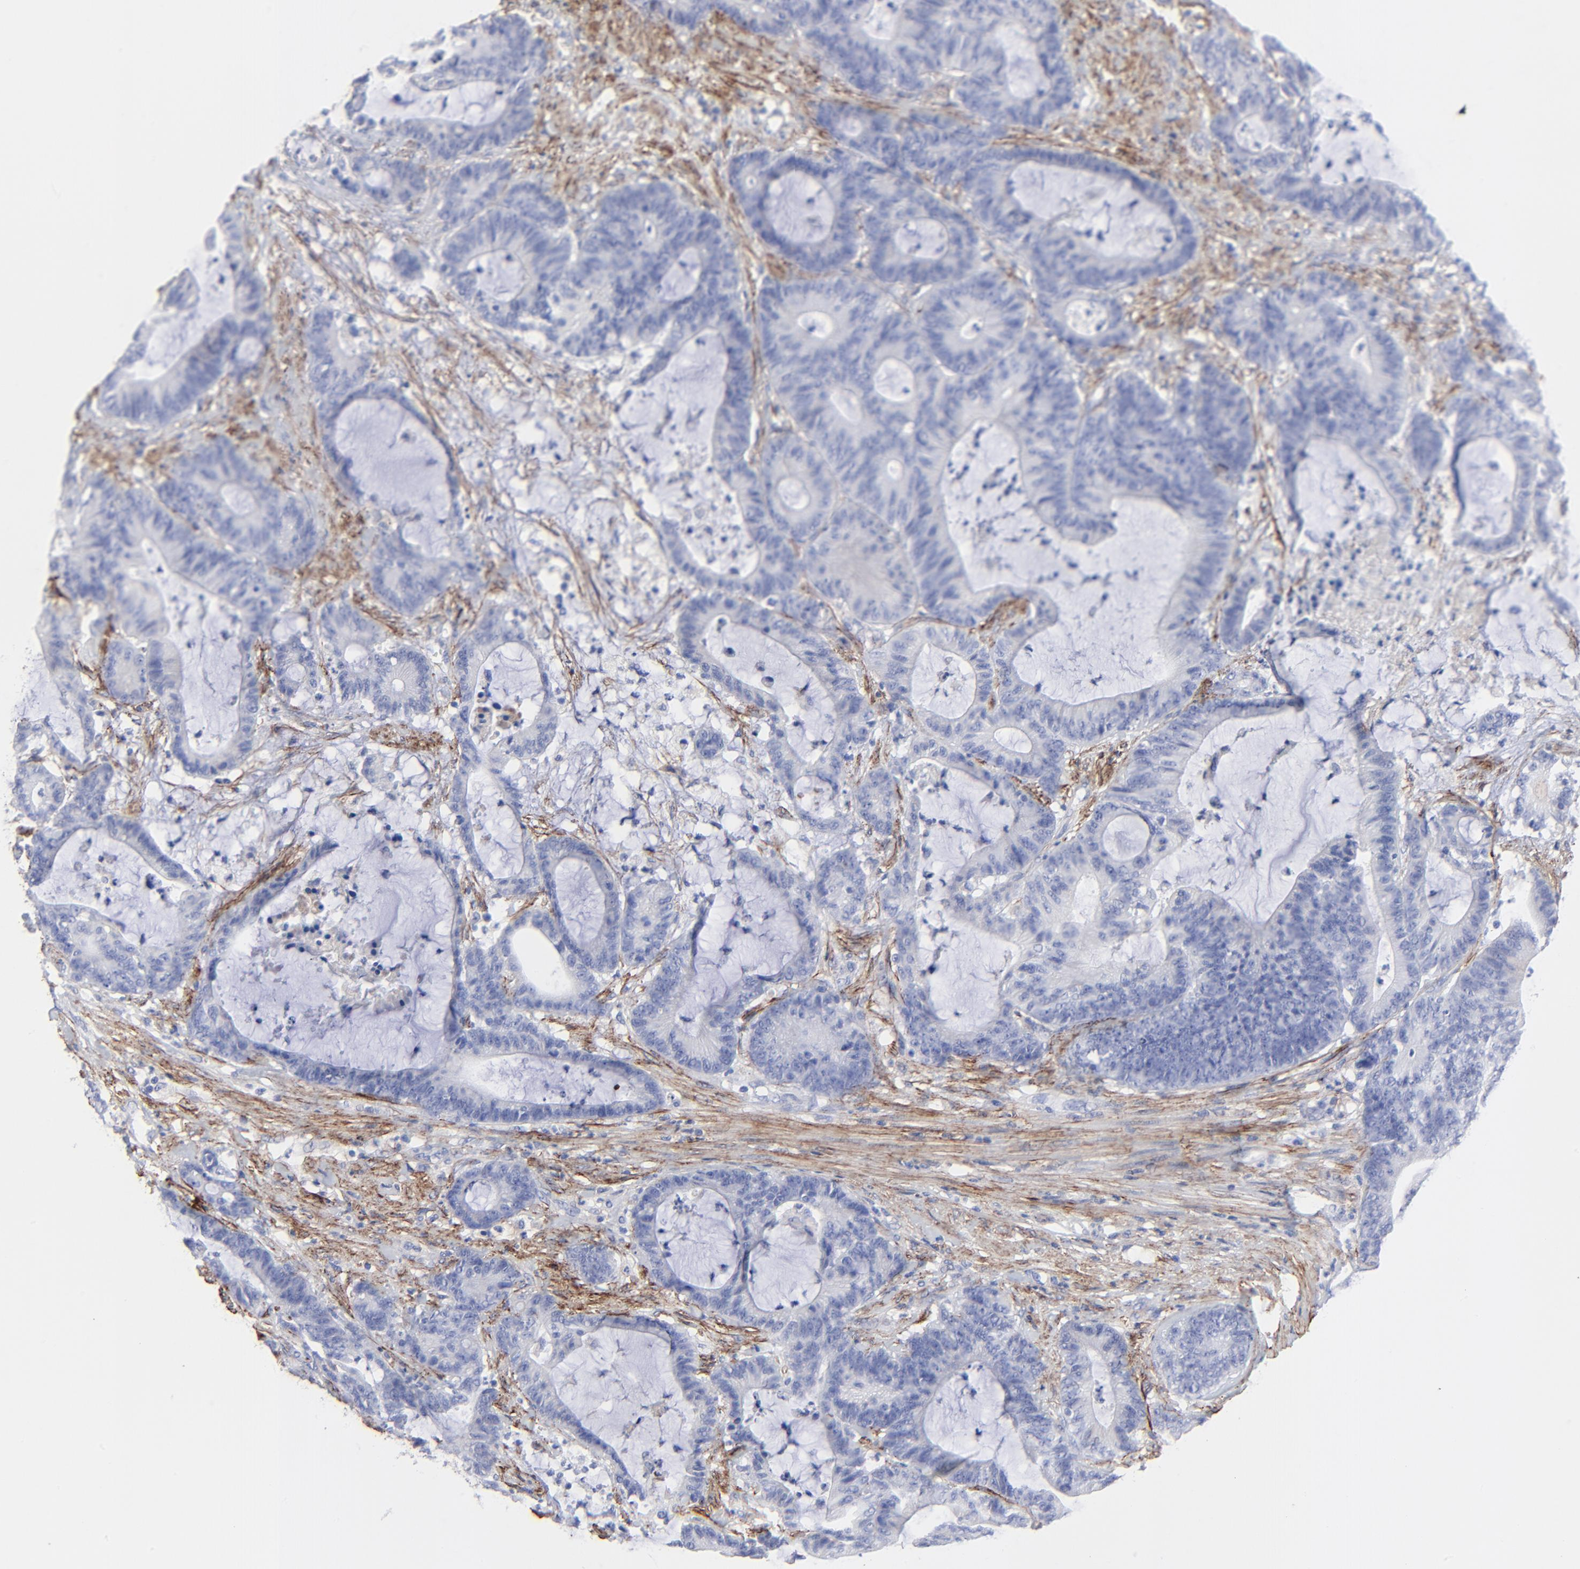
{"staining": {"intensity": "negative", "quantity": "none", "location": "none"}, "tissue": "colorectal cancer", "cell_type": "Tumor cells", "image_type": "cancer", "snomed": [{"axis": "morphology", "description": "Adenocarcinoma, NOS"}, {"axis": "topography", "description": "Colon"}], "caption": "Adenocarcinoma (colorectal) was stained to show a protein in brown. There is no significant expression in tumor cells.", "gene": "FBLN2", "patient": {"sex": "female", "age": 84}}